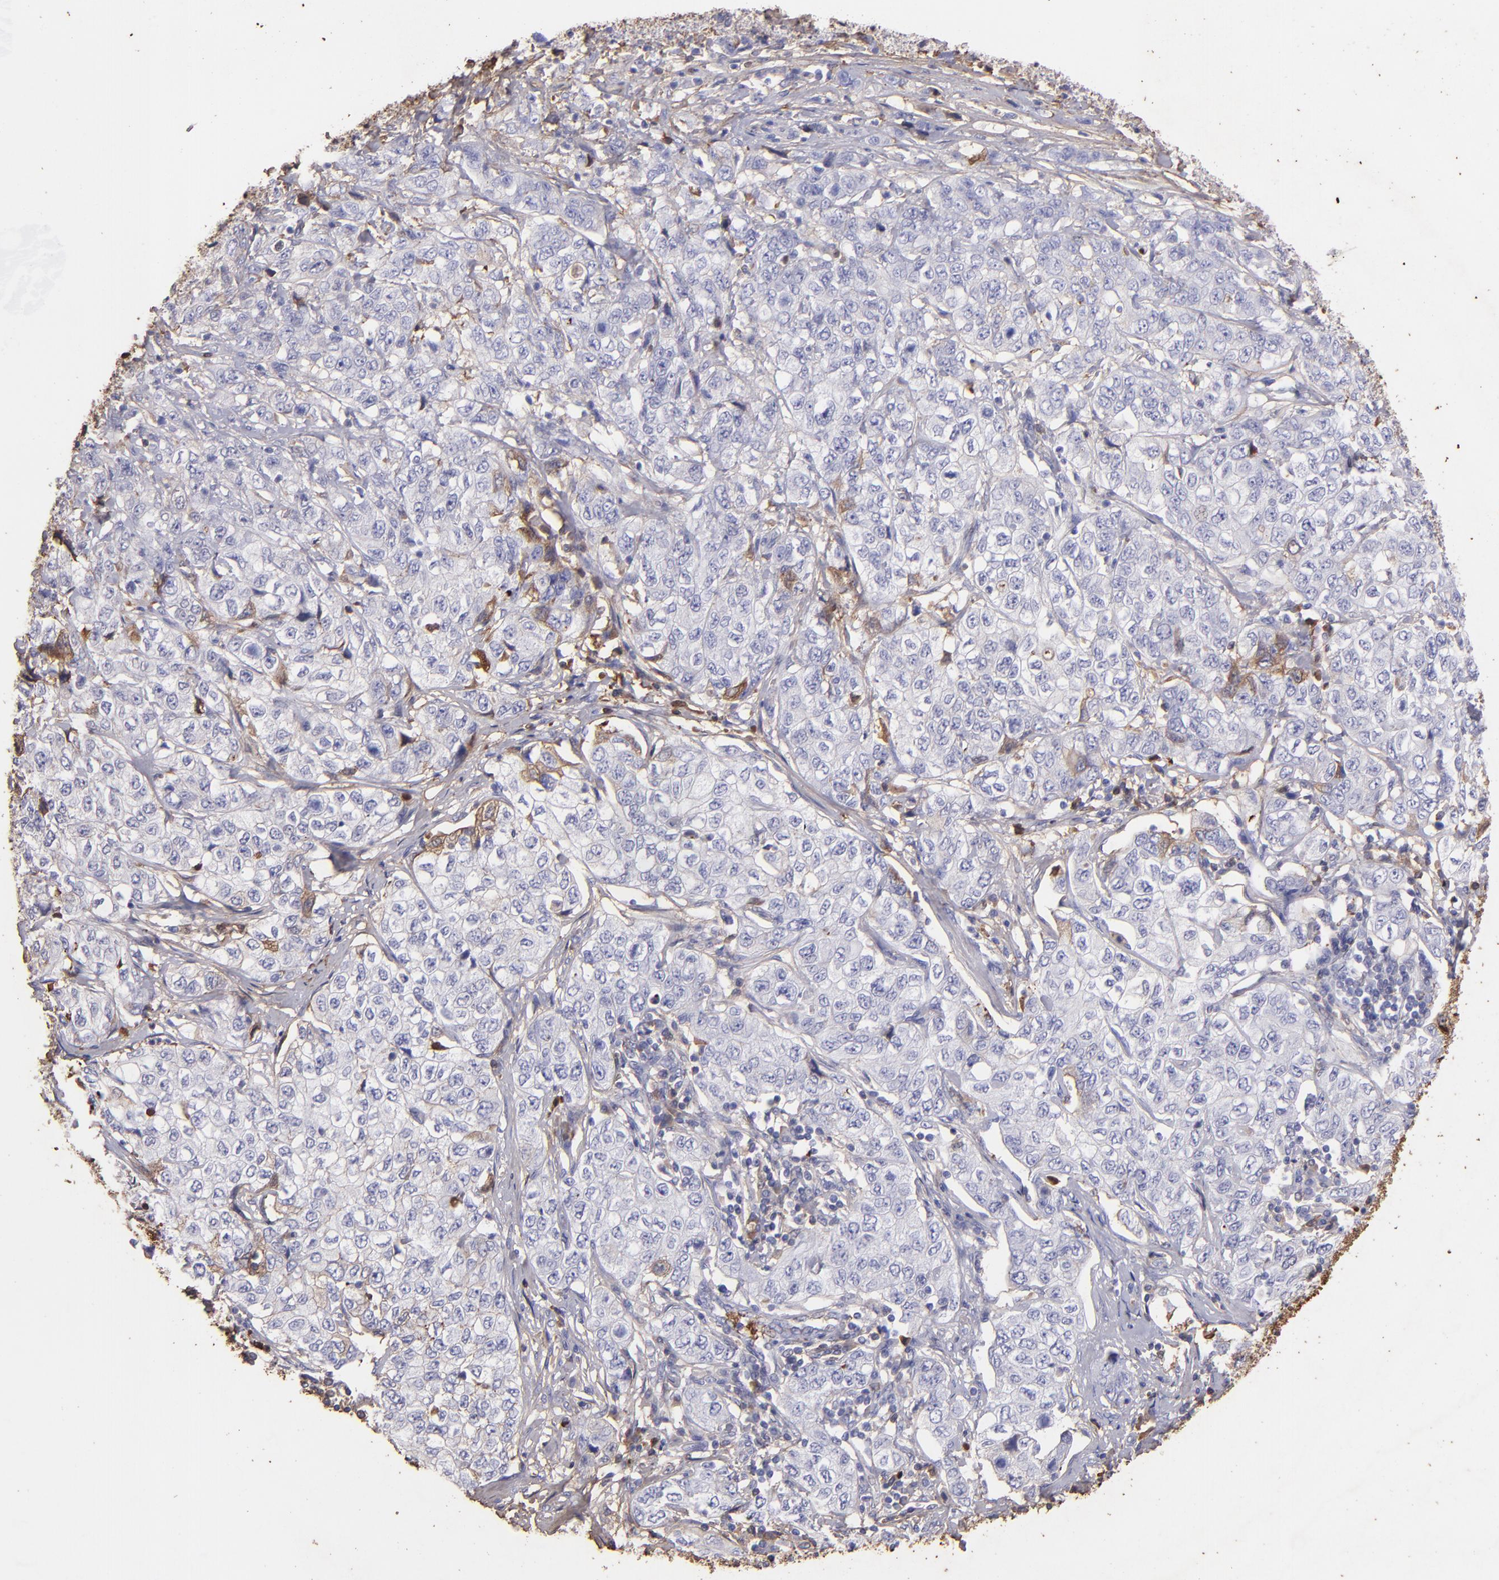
{"staining": {"intensity": "weak", "quantity": "<25%", "location": "cytoplasmic/membranous"}, "tissue": "stomach cancer", "cell_type": "Tumor cells", "image_type": "cancer", "snomed": [{"axis": "morphology", "description": "Adenocarcinoma, NOS"}, {"axis": "topography", "description": "Stomach"}], "caption": "This is a image of IHC staining of stomach adenocarcinoma, which shows no expression in tumor cells.", "gene": "FGB", "patient": {"sex": "male", "age": 48}}